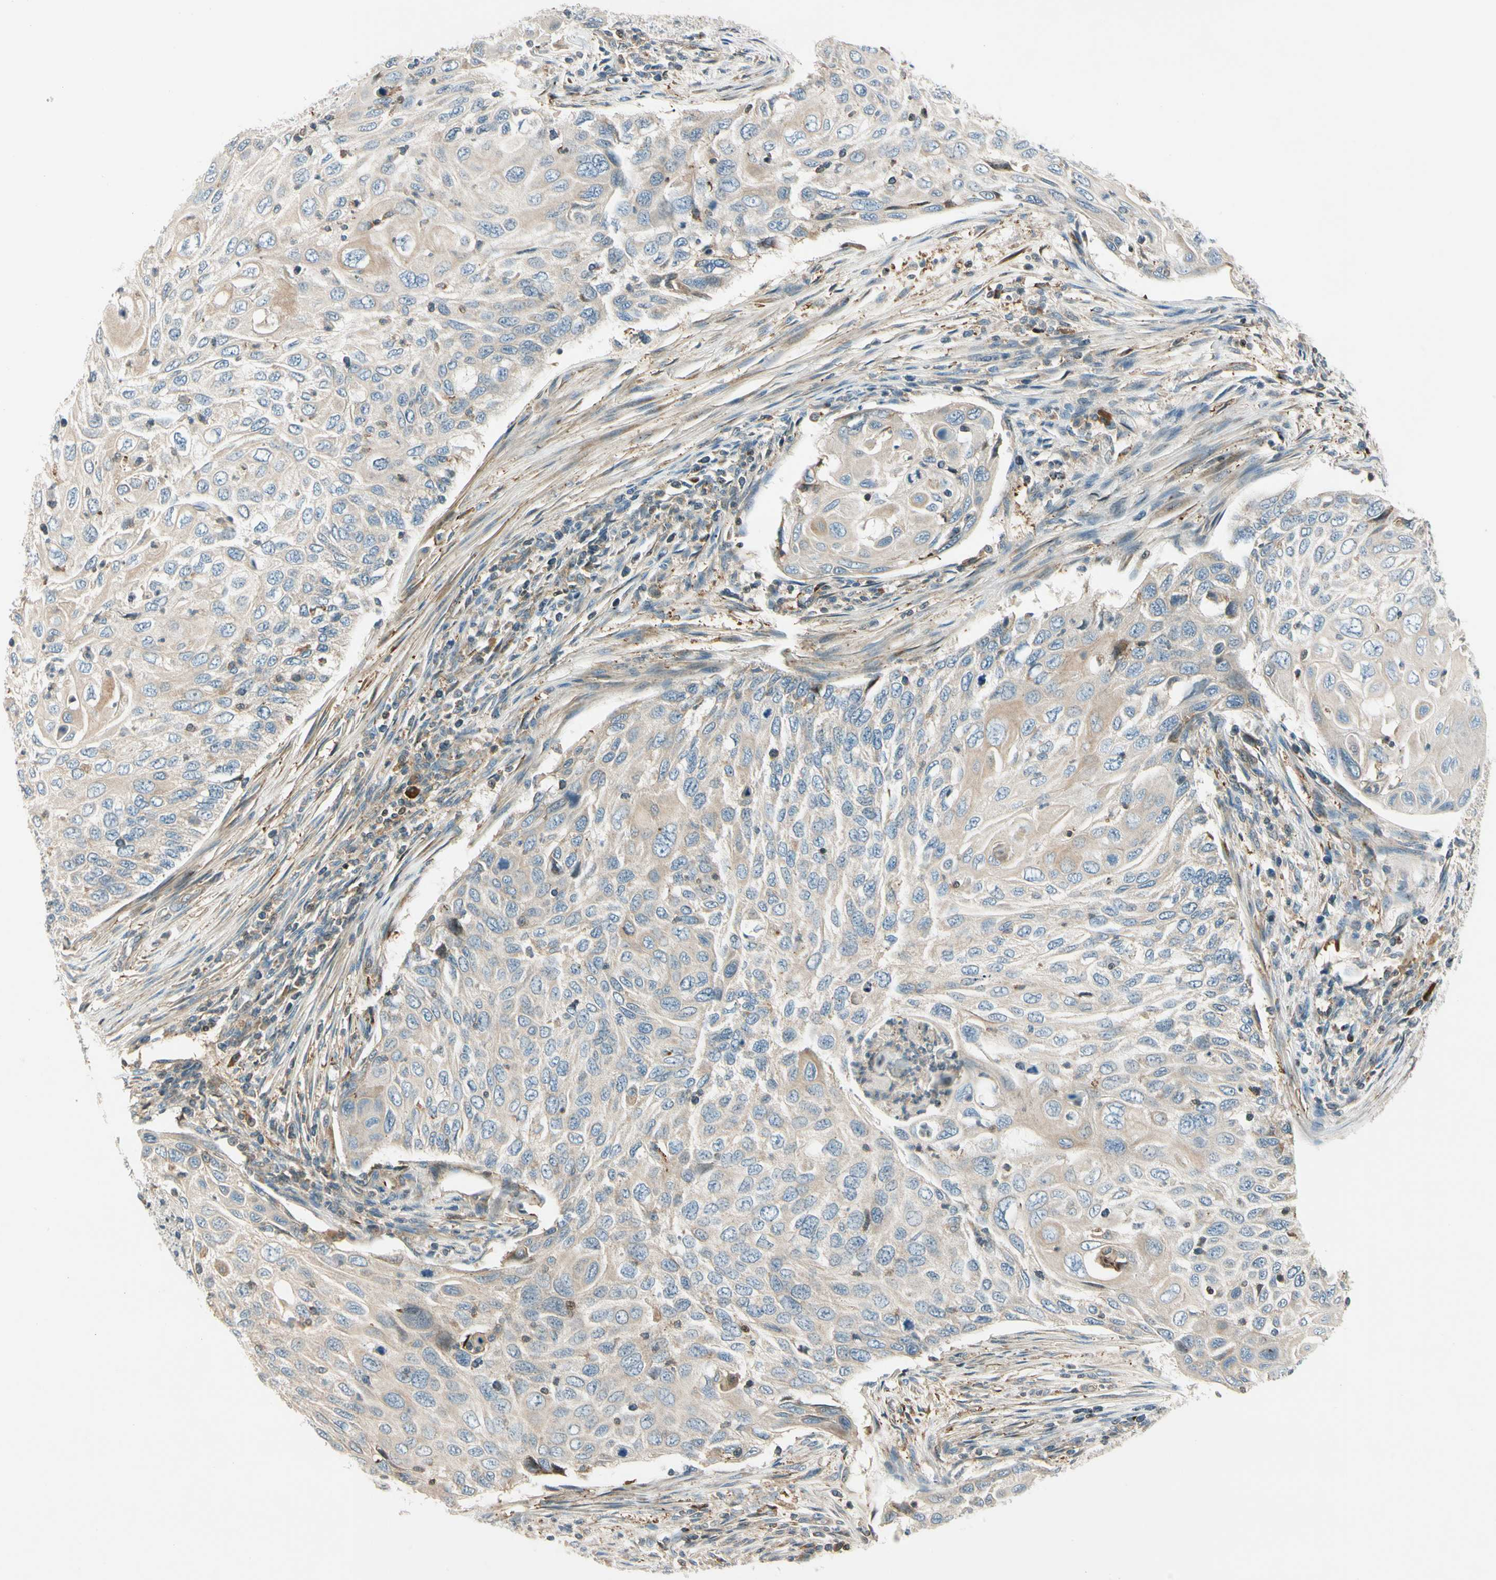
{"staining": {"intensity": "weak", "quantity": ">75%", "location": "cytoplasmic/membranous"}, "tissue": "cervical cancer", "cell_type": "Tumor cells", "image_type": "cancer", "snomed": [{"axis": "morphology", "description": "Squamous cell carcinoma, NOS"}, {"axis": "topography", "description": "Cervix"}], "caption": "A photomicrograph showing weak cytoplasmic/membranous positivity in approximately >75% of tumor cells in cervical squamous cell carcinoma, as visualized by brown immunohistochemical staining.", "gene": "CDH6", "patient": {"sex": "female", "age": 70}}